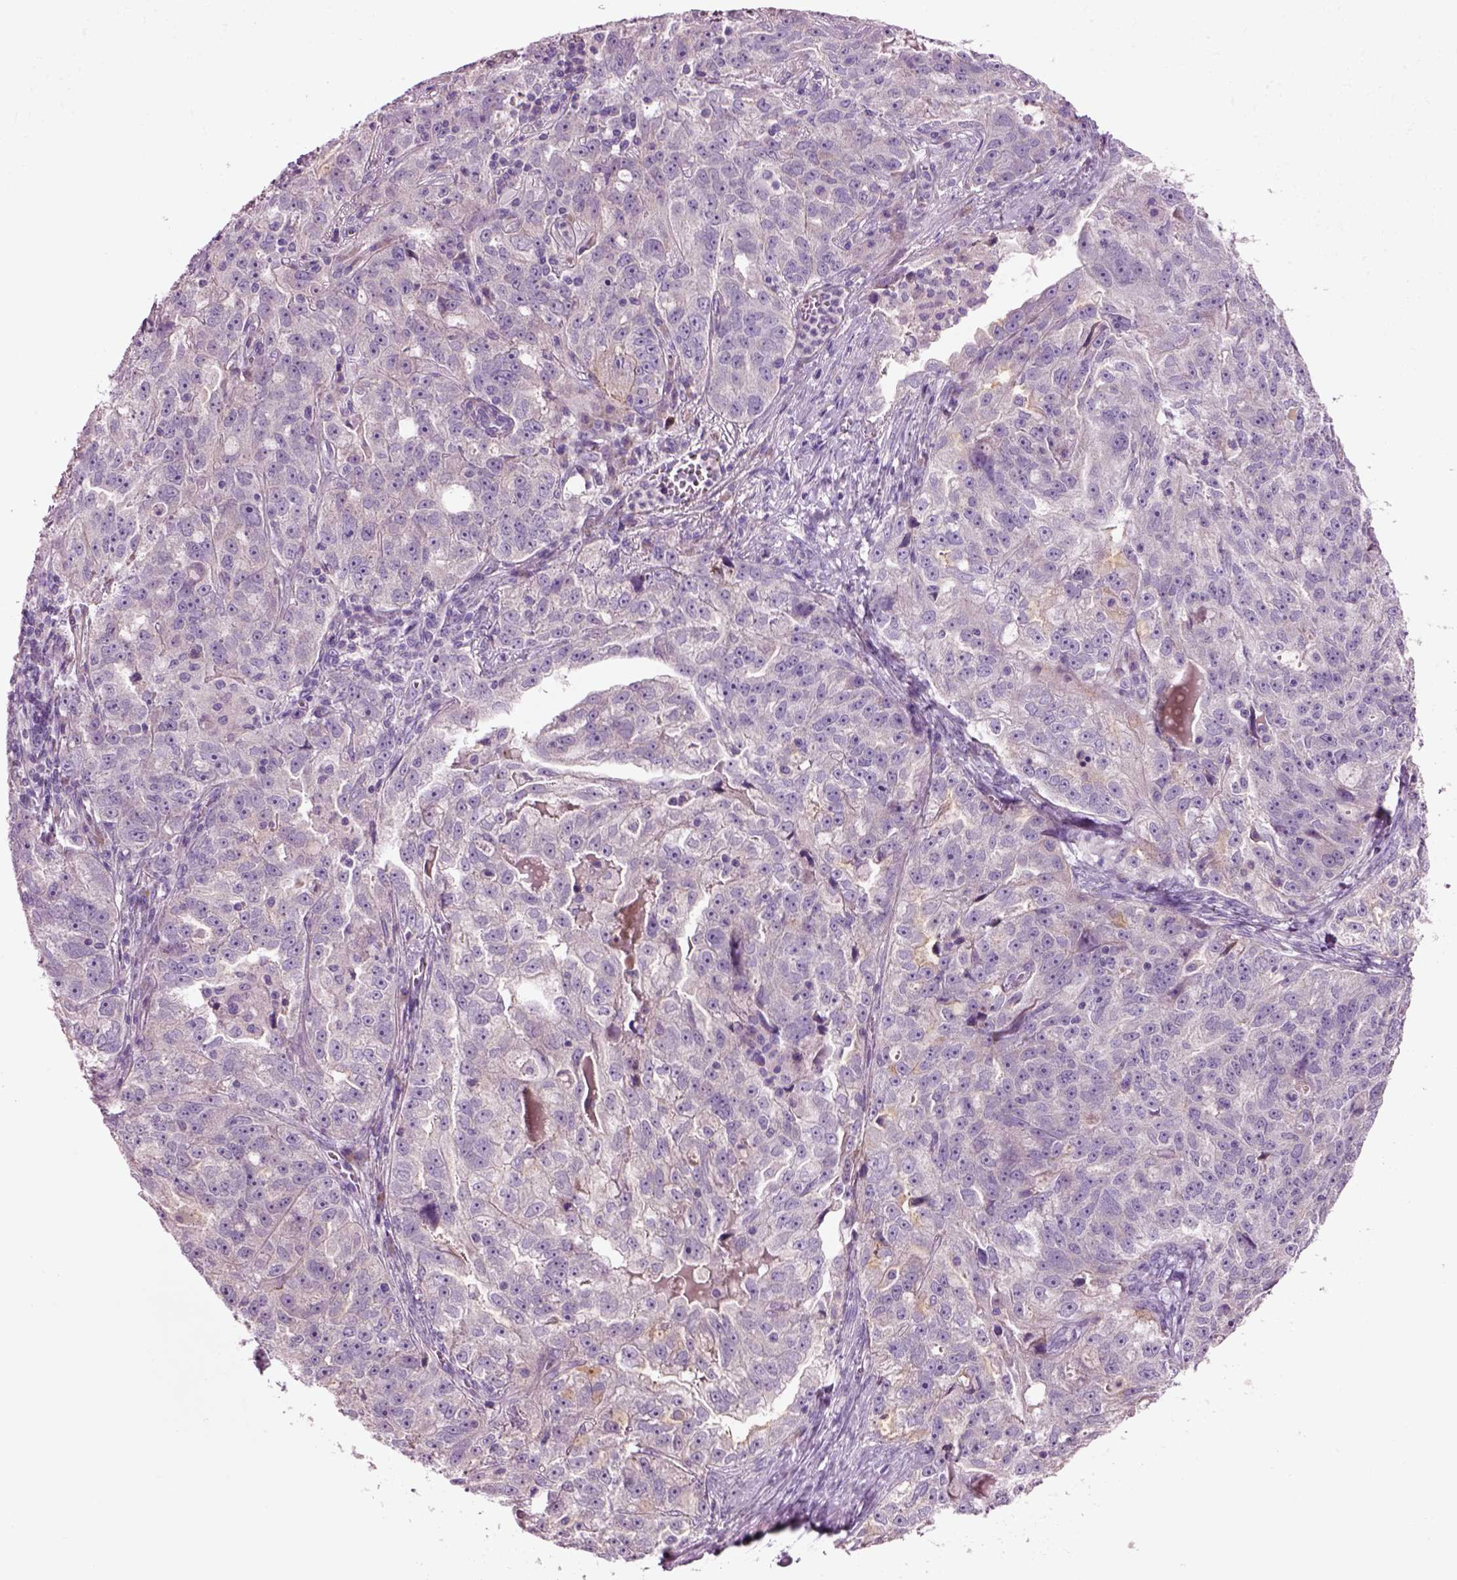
{"staining": {"intensity": "negative", "quantity": "none", "location": "none"}, "tissue": "ovarian cancer", "cell_type": "Tumor cells", "image_type": "cancer", "snomed": [{"axis": "morphology", "description": "Cystadenocarcinoma, serous, NOS"}, {"axis": "topography", "description": "Ovary"}], "caption": "Ovarian cancer was stained to show a protein in brown. There is no significant expression in tumor cells. (DAB immunohistochemistry (IHC) visualized using brightfield microscopy, high magnification).", "gene": "PLPP7", "patient": {"sex": "female", "age": 51}}